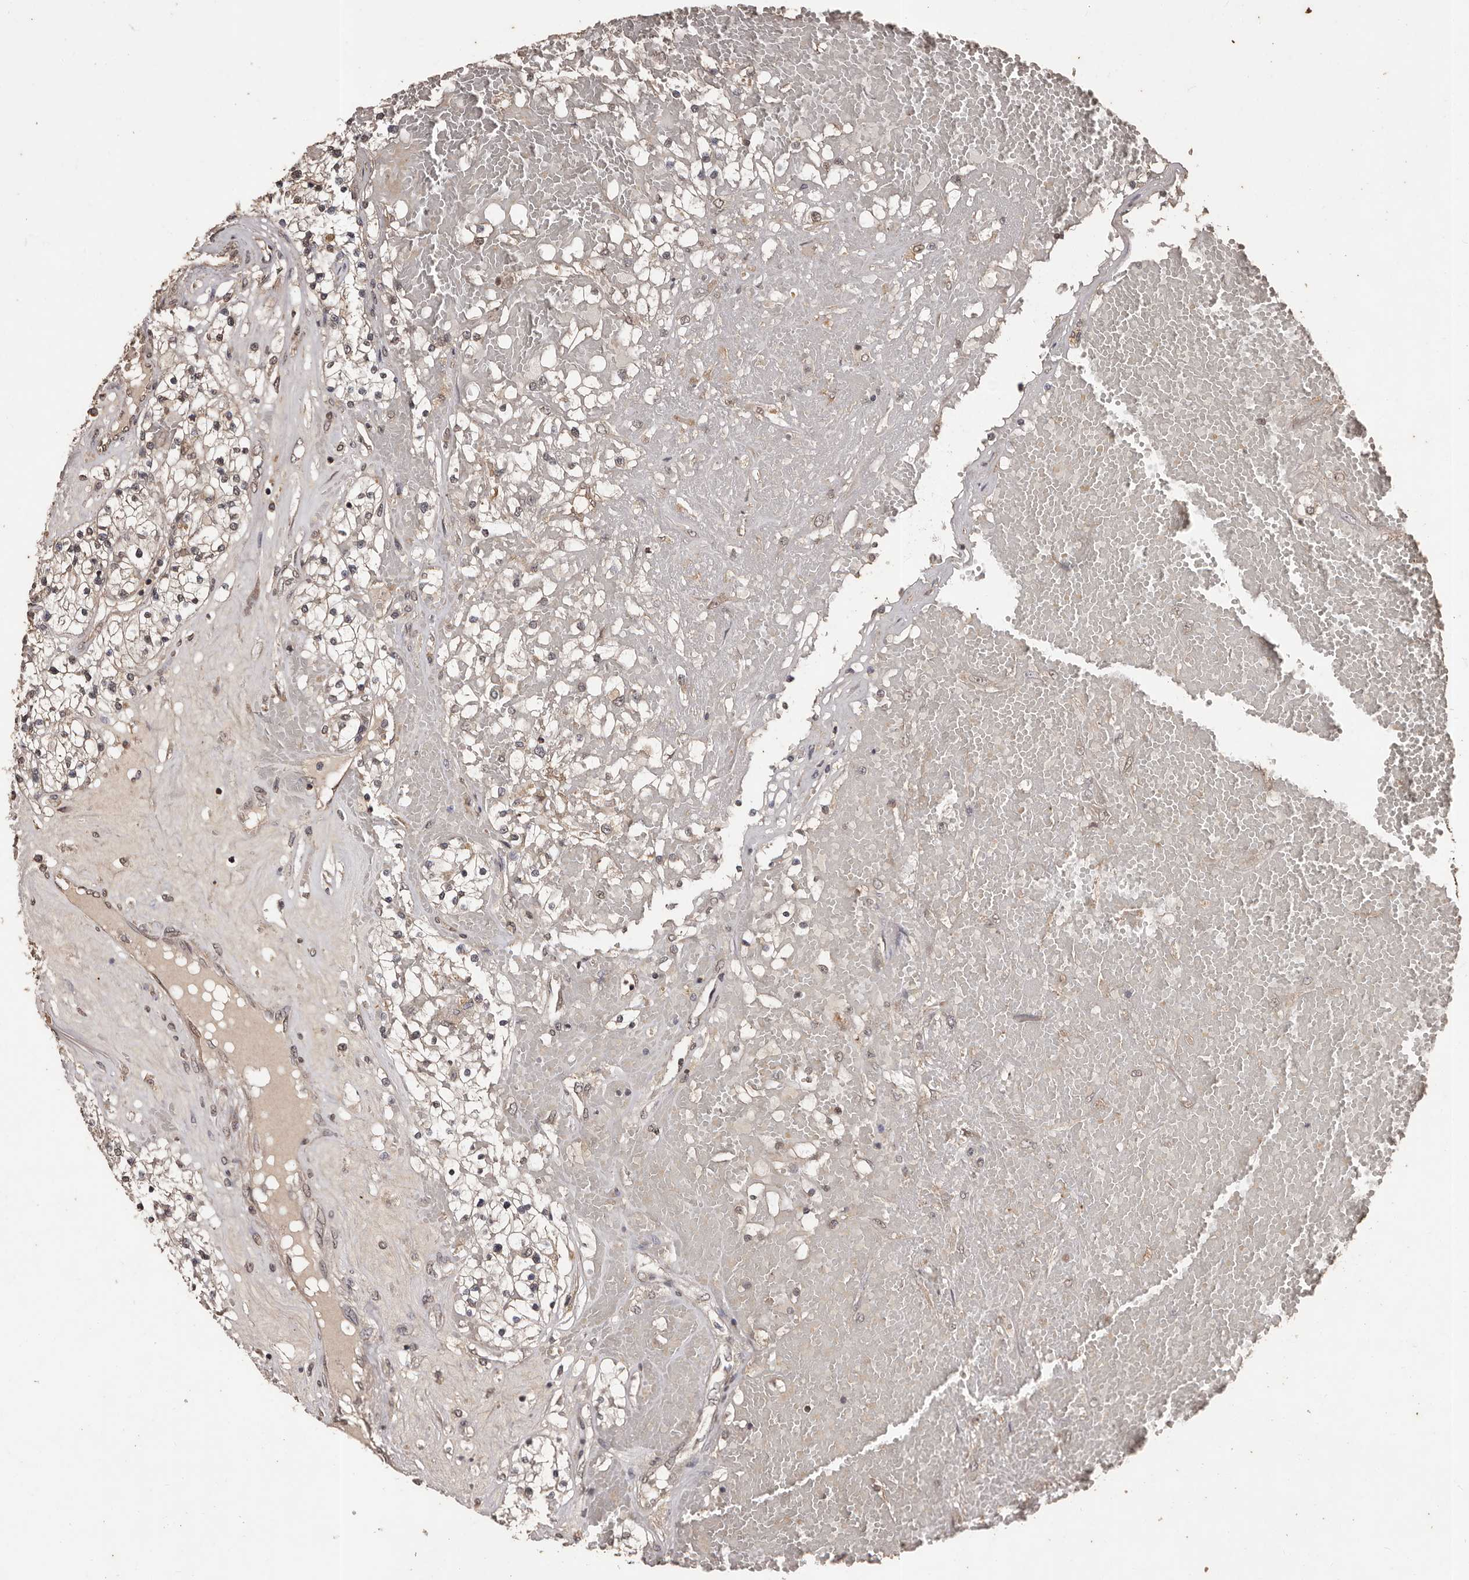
{"staining": {"intensity": "weak", "quantity": "25%-75%", "location": "cytoplasmic/membranous"}, "tissue": "renal cancer", "cell_type": "Tumor cells", "image_type": "cancer", "snomed": [{"axis": "morphology", "description": "Normal tissue, NOS"}, {"axis": "morphology", "description": "Adenocarcinoma, NOS"}, {"axis": "topography", "description": "Kidney"}], "caption": "There is low levels of weak cytoplasmic/membranous staining in tumor cells of renal cancer, as demonstrated by immunohistochemical staining (brown color).", "gene": "NAV1", "patient": {"sex": "male", "age": 68}}